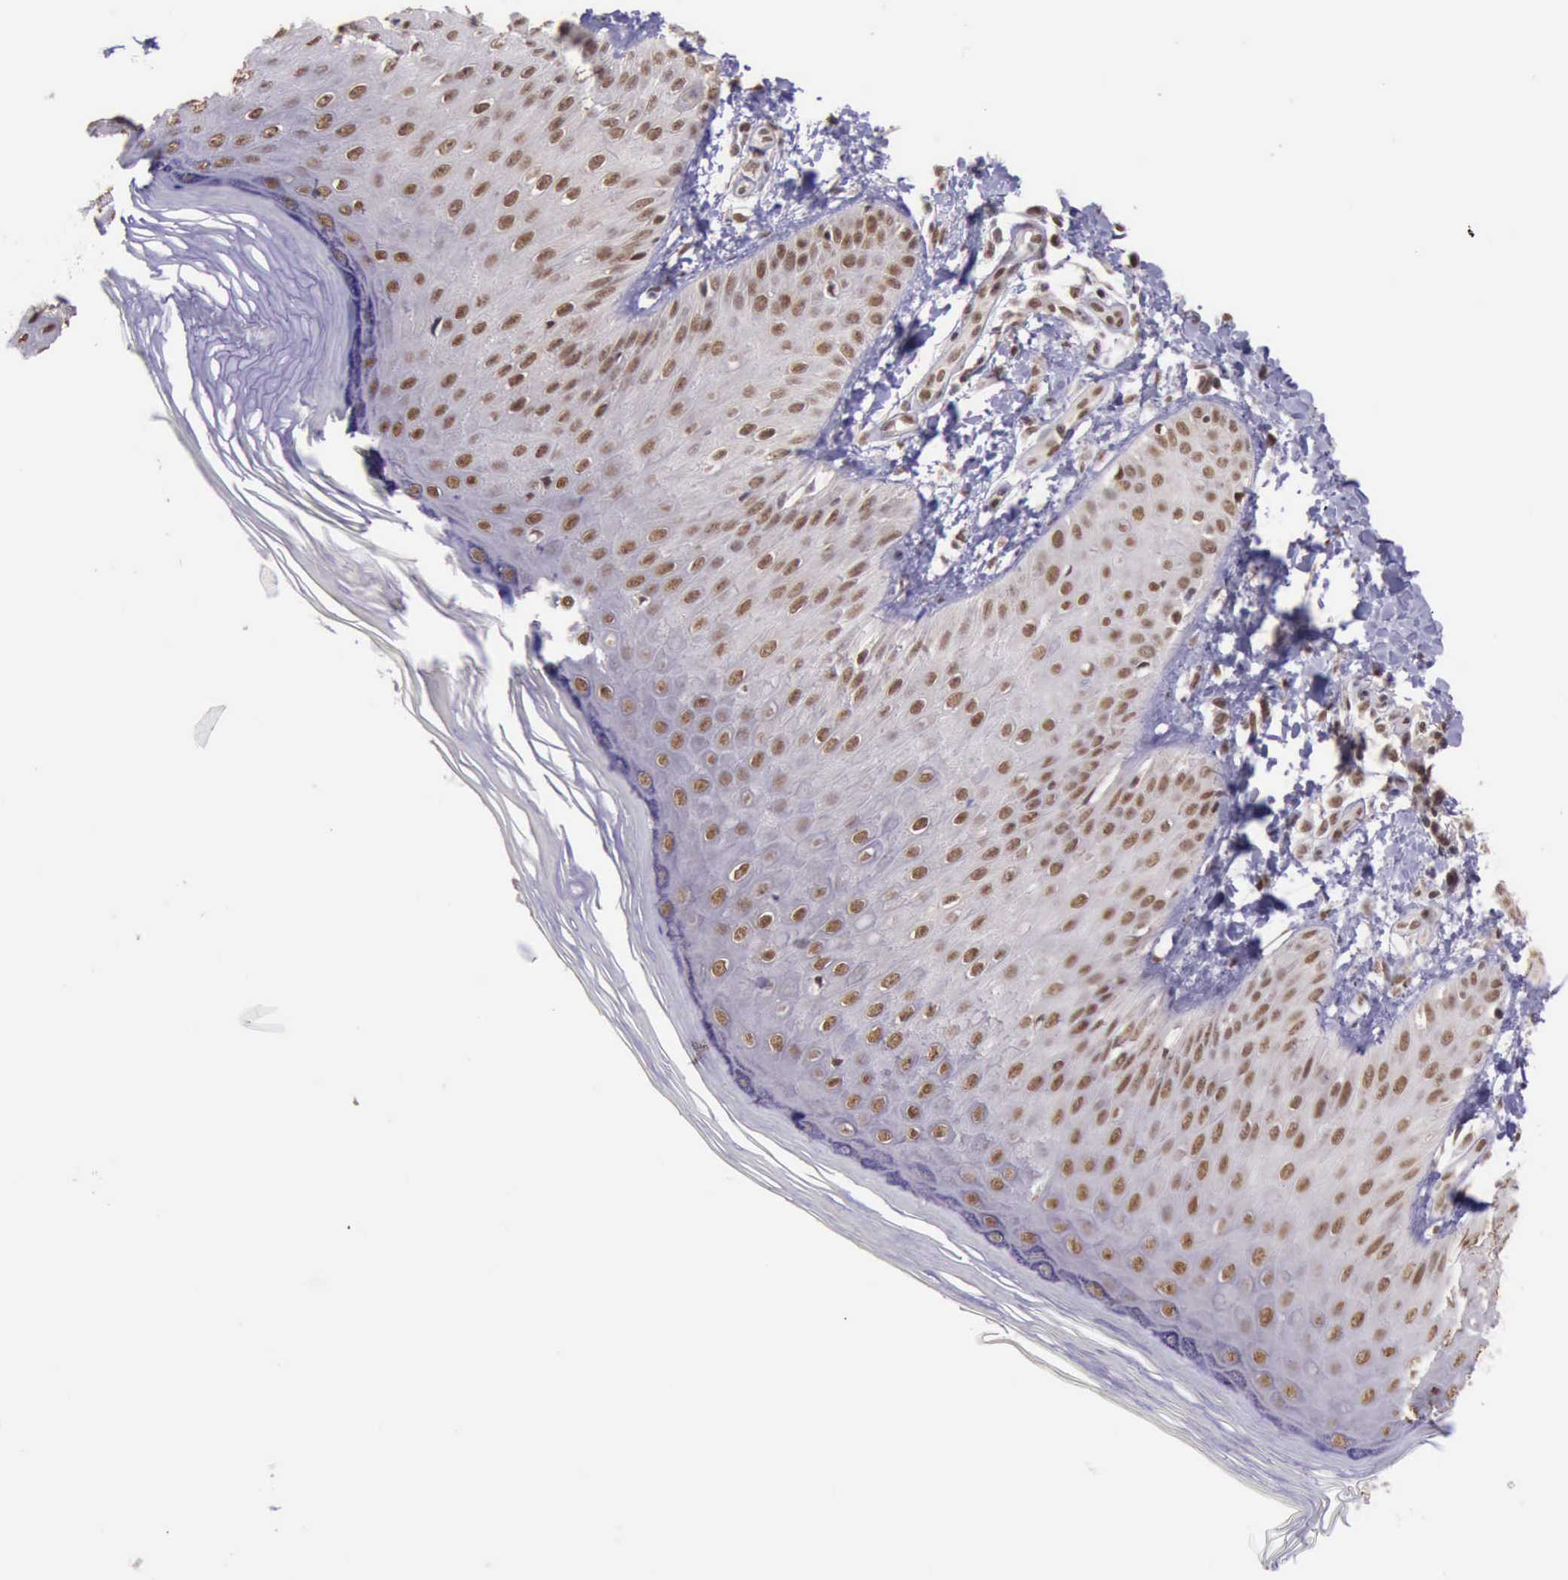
{"staining": {"intensity": "moderate", "quantity": ">75%", "location": "nuclear"}, "tissue": "skin", "cell_type": "Epidermal cells", "image_type": "normal", "snomed": [{"axis": "morphology", "description": "Normal tissue, NOS"}, {"axis": "morphology", "description": "Inflammation, NOS"}, {"axis": "topography", "description": "Soft tissue"}, {"axis": "topography", "description": "Anal"}], "caption": "High-power microscopy captured an IHC histopathology image of normal skin, revealing moderate nuclear staining in about >75% of epidermal cells. (DAB IHC, brown staining for protein, blue staining for nuclei).", "gene": "PRPF39", "patient": {"sex": "female", "age": 15}}